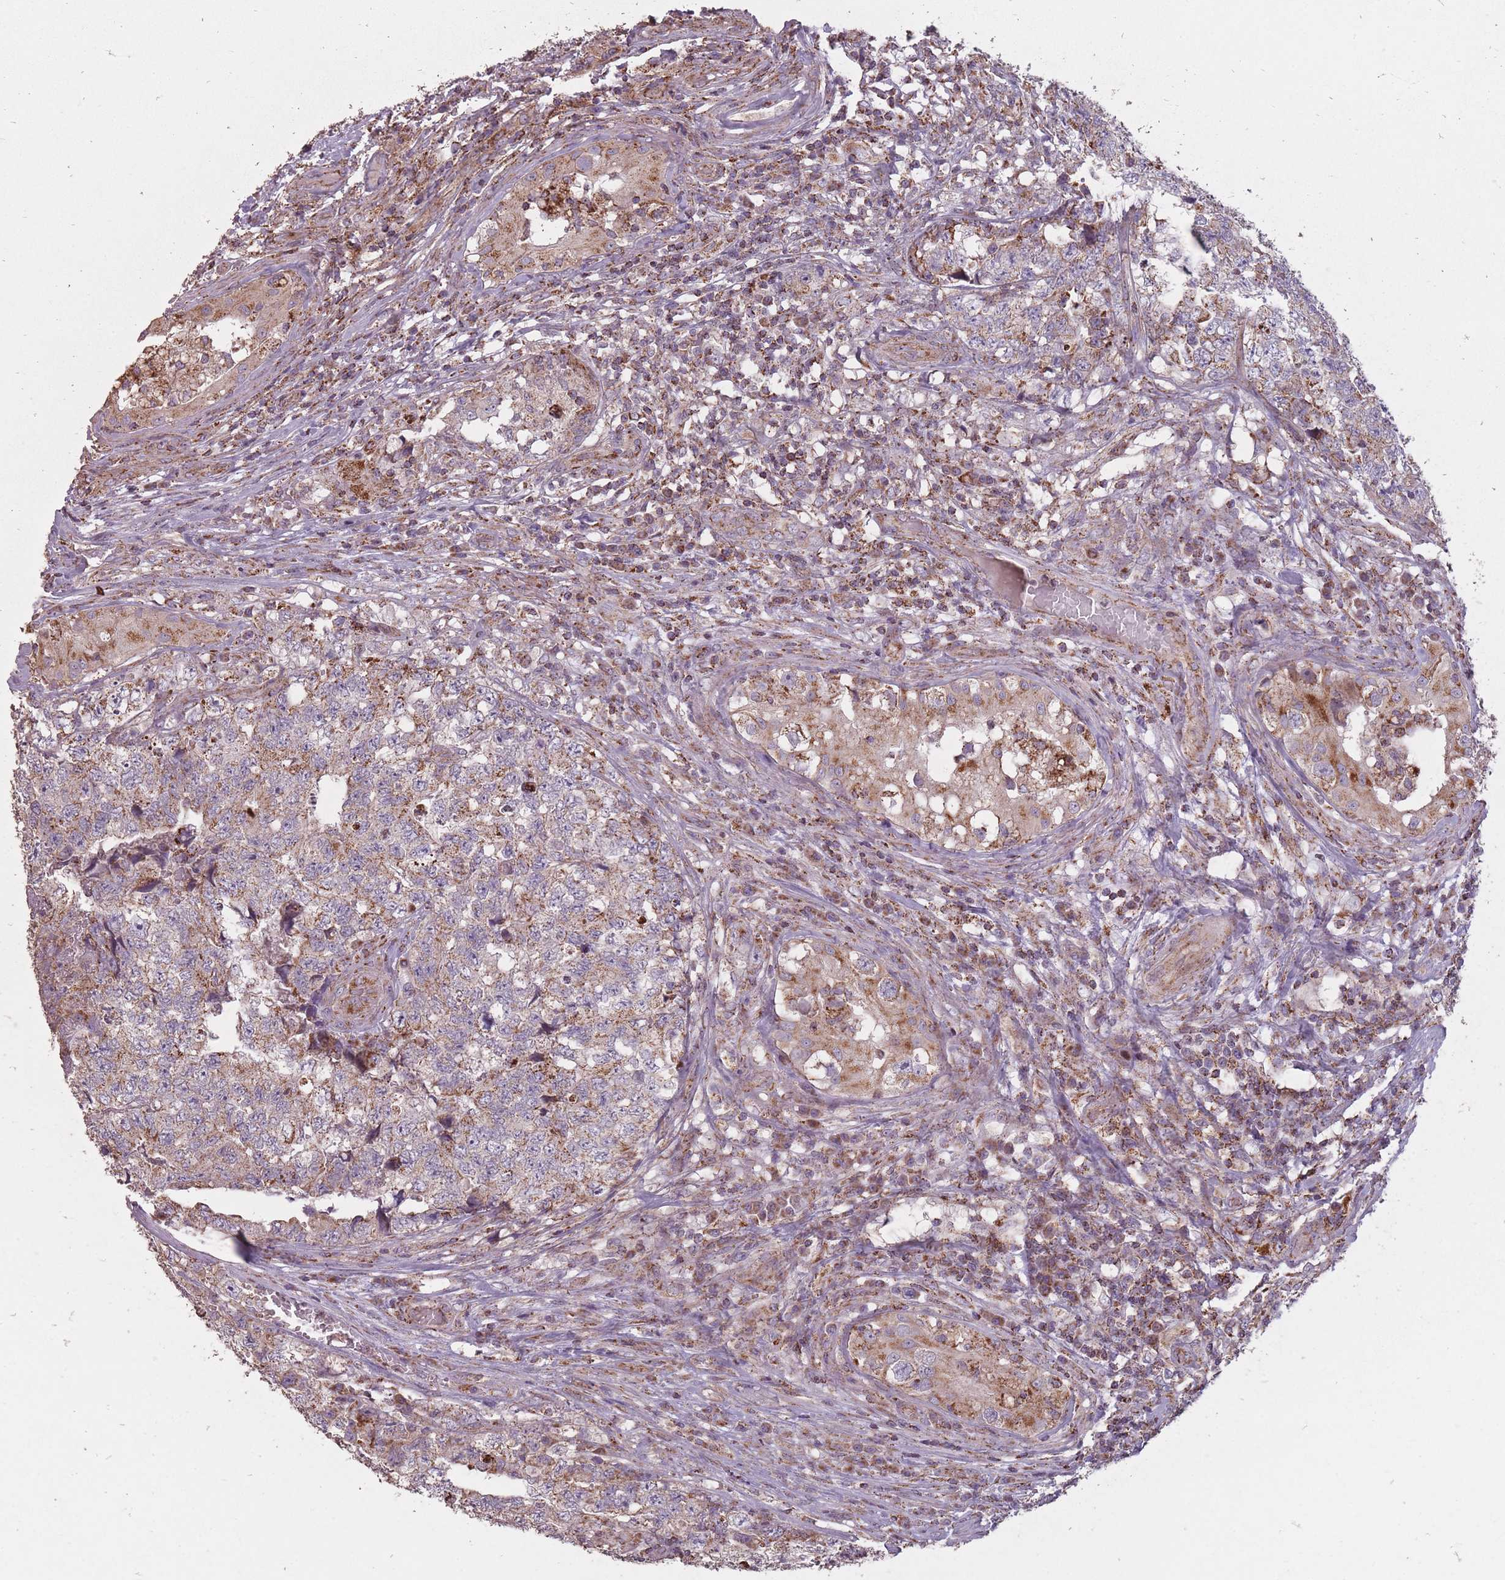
{"staining": {"intensity": "negative", "quantity": "none", "location": "none"}, "tissue": "testis cancer", "cell_type": "Tumor cells", "image_type": "cancer", "snomed": [{"axis": "morphology", "description": "Carcinoma, Embryonal, NOS"}, {"axis": "topography", "description": "Testis"}], "caption": "Testis cancer was stained to show a protein in brown. There is no significant expression in tumor cells. The staining was performed using DAB (3,3'-diaminobenzidine) to visualize the protein expression in brown, while the nuclei were stained in blue with hematoxylin (Magnification: 20x).", "gene": "CNOT8", "patient": {"sex": "male", "age": 31}}